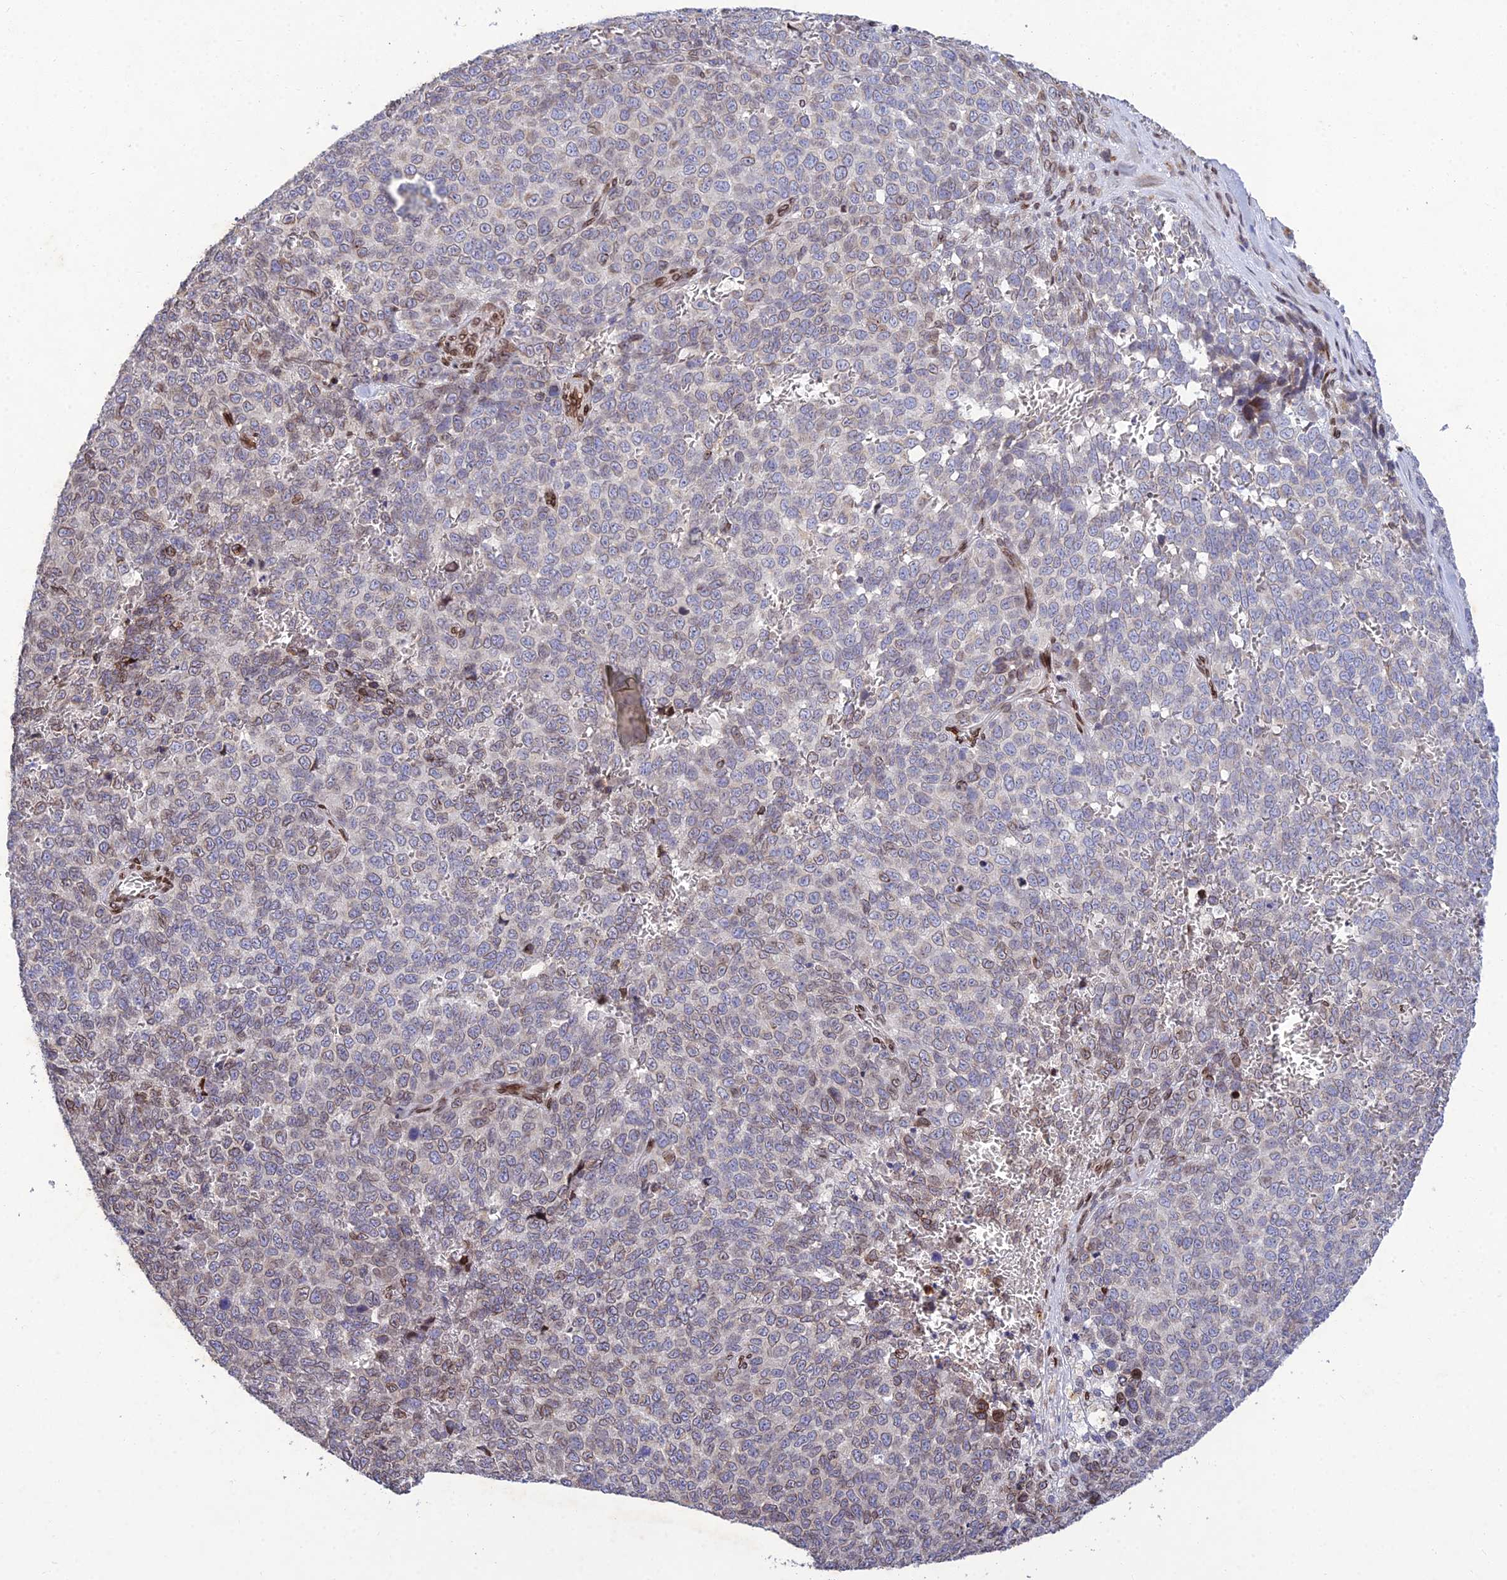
{"staining": {"intensity": "weak", "quantity": "<25%", "location": "cytoplasmic/membranous"}, "tissue": "melanoma", "cell_type": "Tumor cells", "image_type": "cancer", "snomed": [{"axis": "morphology", "description": "Malignant melanoma, NOS"}, {"axis": "topography", "description": "Nose, NOS"}], "caption": "This is a image of immunohistochemistry staining of melanoma, which shows no expression in tumor cells.", "gene": "MGAT2", "patient": {"sex": "female", "age": 48}}